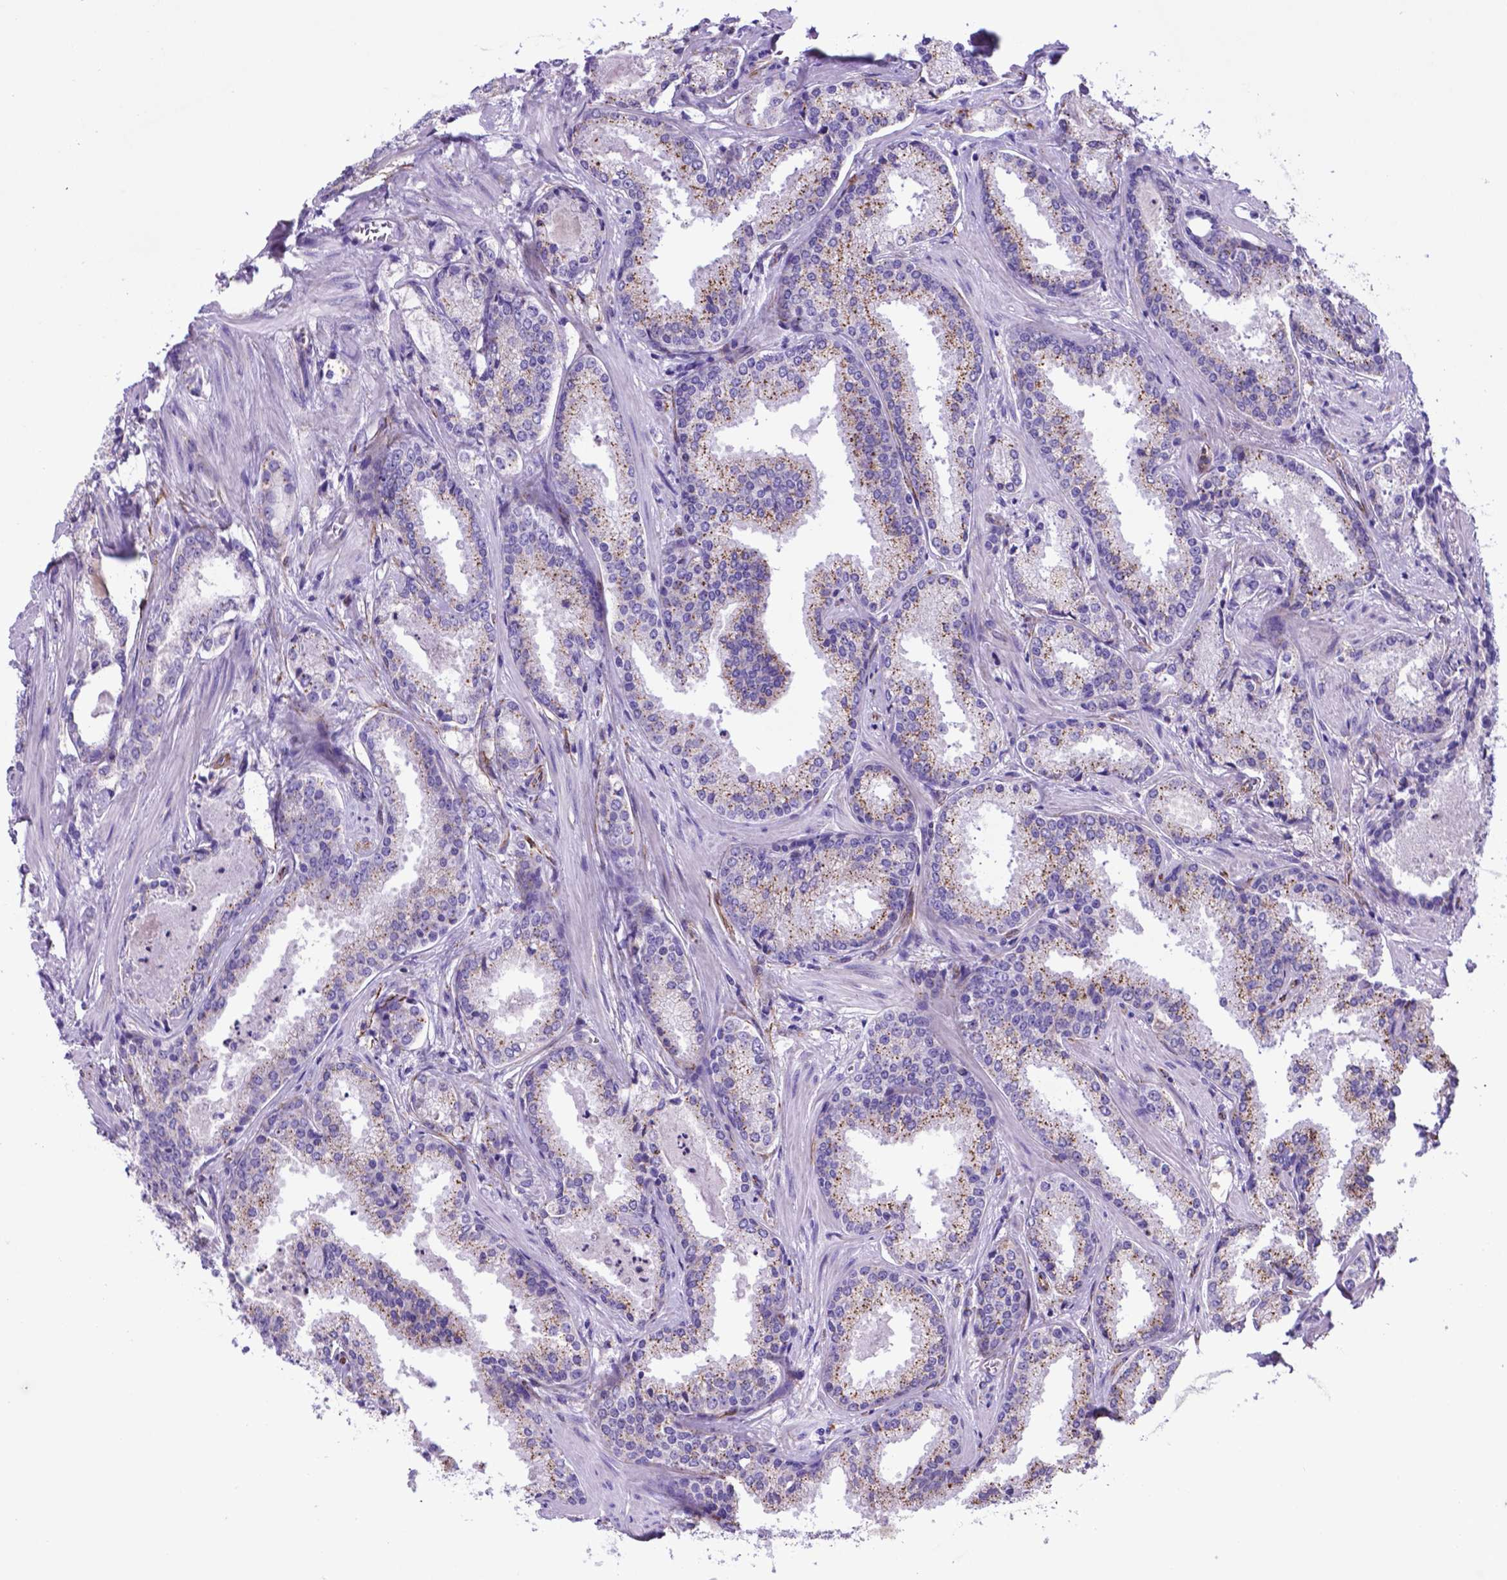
{"staining": {"intensity": "moderate", "quantity": "25%-75%", "location": "cytoplasmic/membranous"}, "tissue": "prostate cancer", "cell_type": "Tumor cells", "image_type": "cancer", "snomed": [{"axis": "morphology", "description": "Adenocarcinoma, Low grade"}, {"axis": "topography", "description": "Prostate"}], "caption": "The image demonstrates staining of low-grade adenocarcinoma (prostate), revealing moderate cytoplasmic/membranous protein positivity (brown color) within tumor cells.", "gene": "LZTR1", "patient": {"sex": "male", "age": 56}}